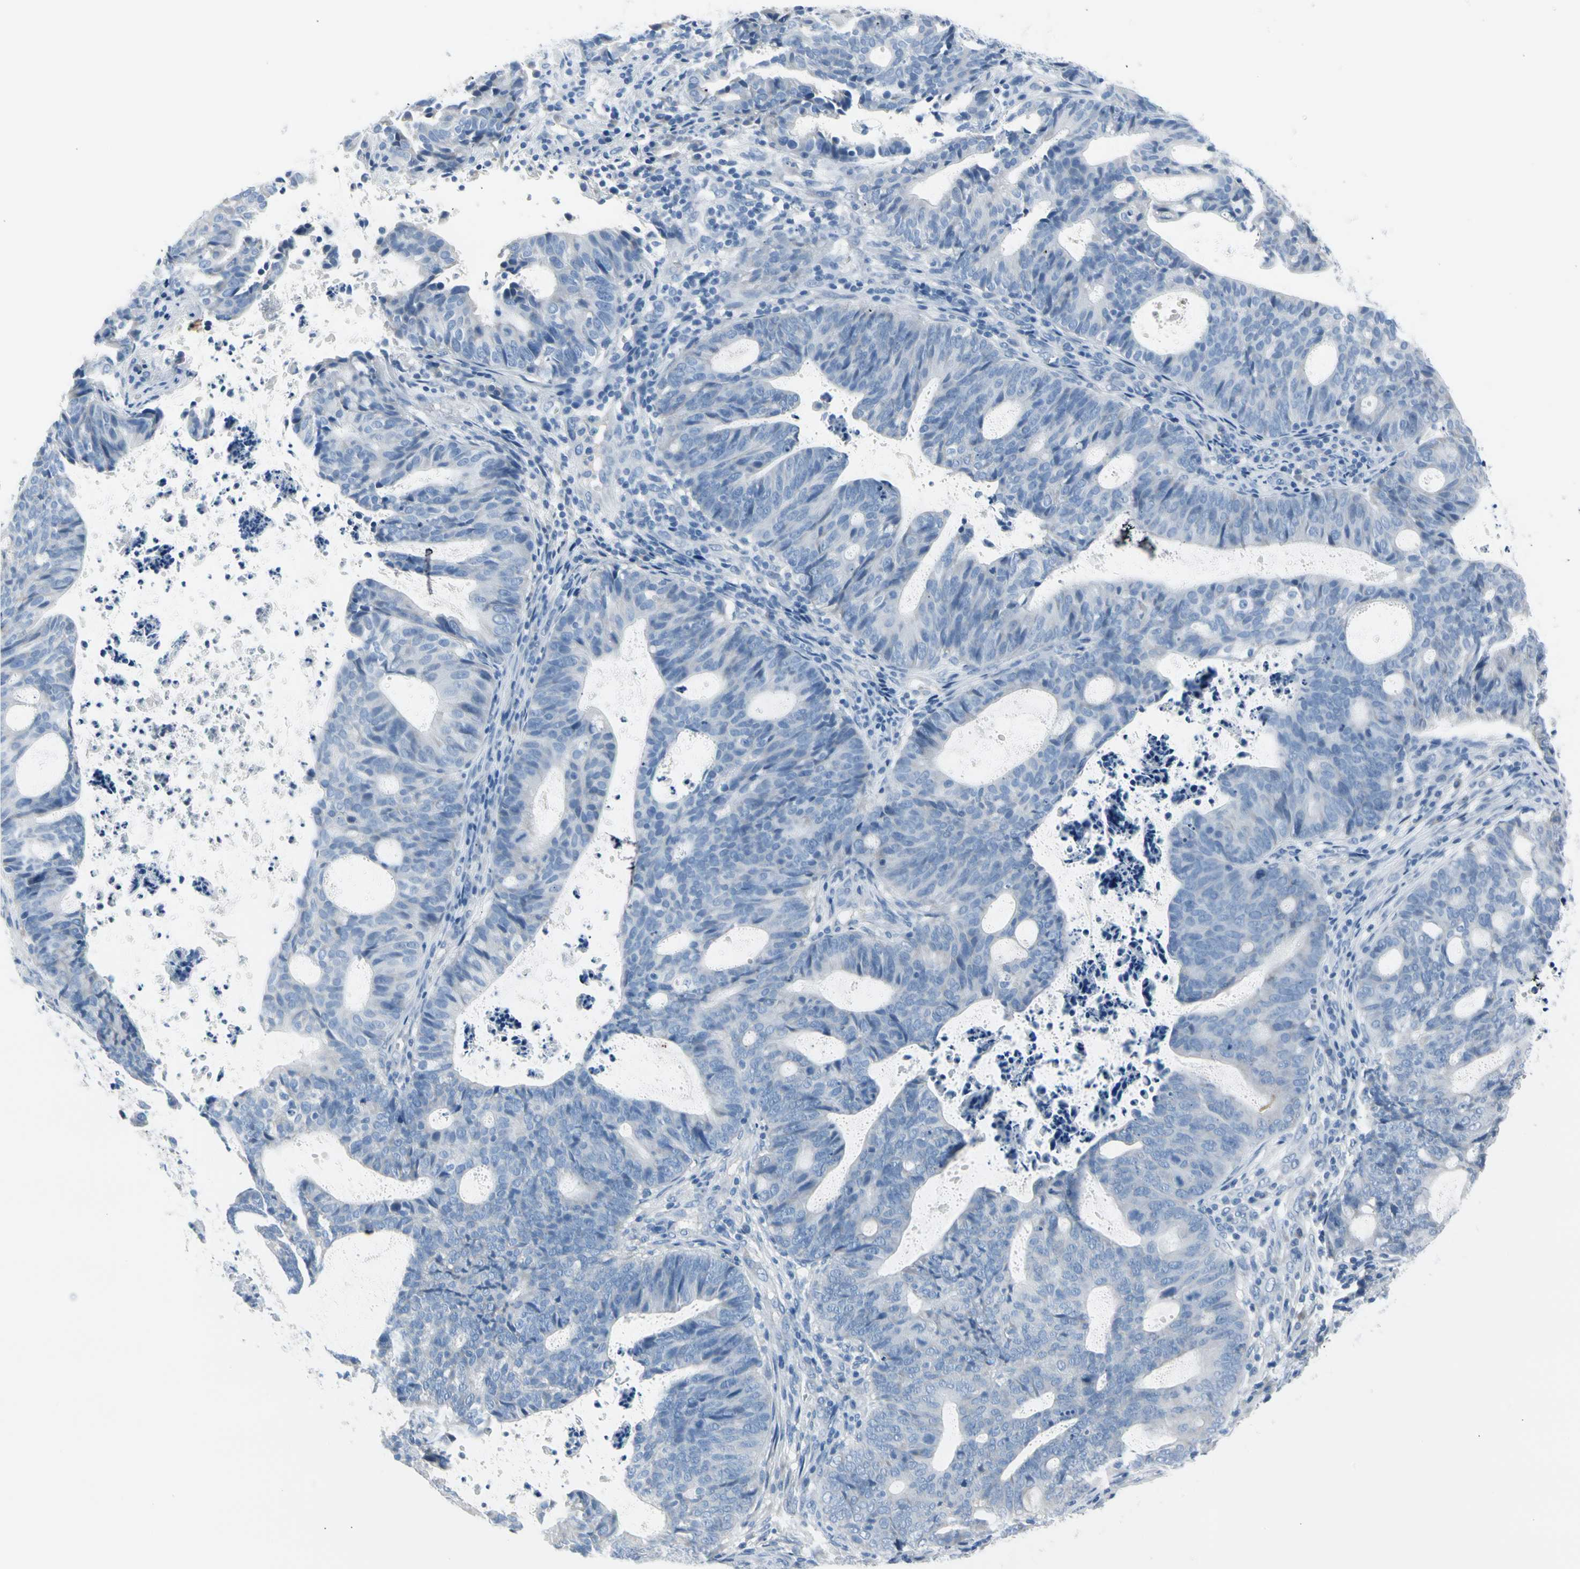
{"staining": {"intensity": "negative", "quantity": "none", "location": "none"}, "tissue": "endometrial cancer", "cell_type": "Tumor cells", "image_type": "cancer", "snomed": [{"axis": "morphology", "description": "Adenocarcinoma, NOS"}, {"axis": "topography", "description": "Uterus"}], "caption": "This is an IHC photomicrograph of human endometrial cancer (adenocarcinoma). There is no expression in tumor cells.", "gene": "TPO", "patient": {"sex": "female", "age": 83}}